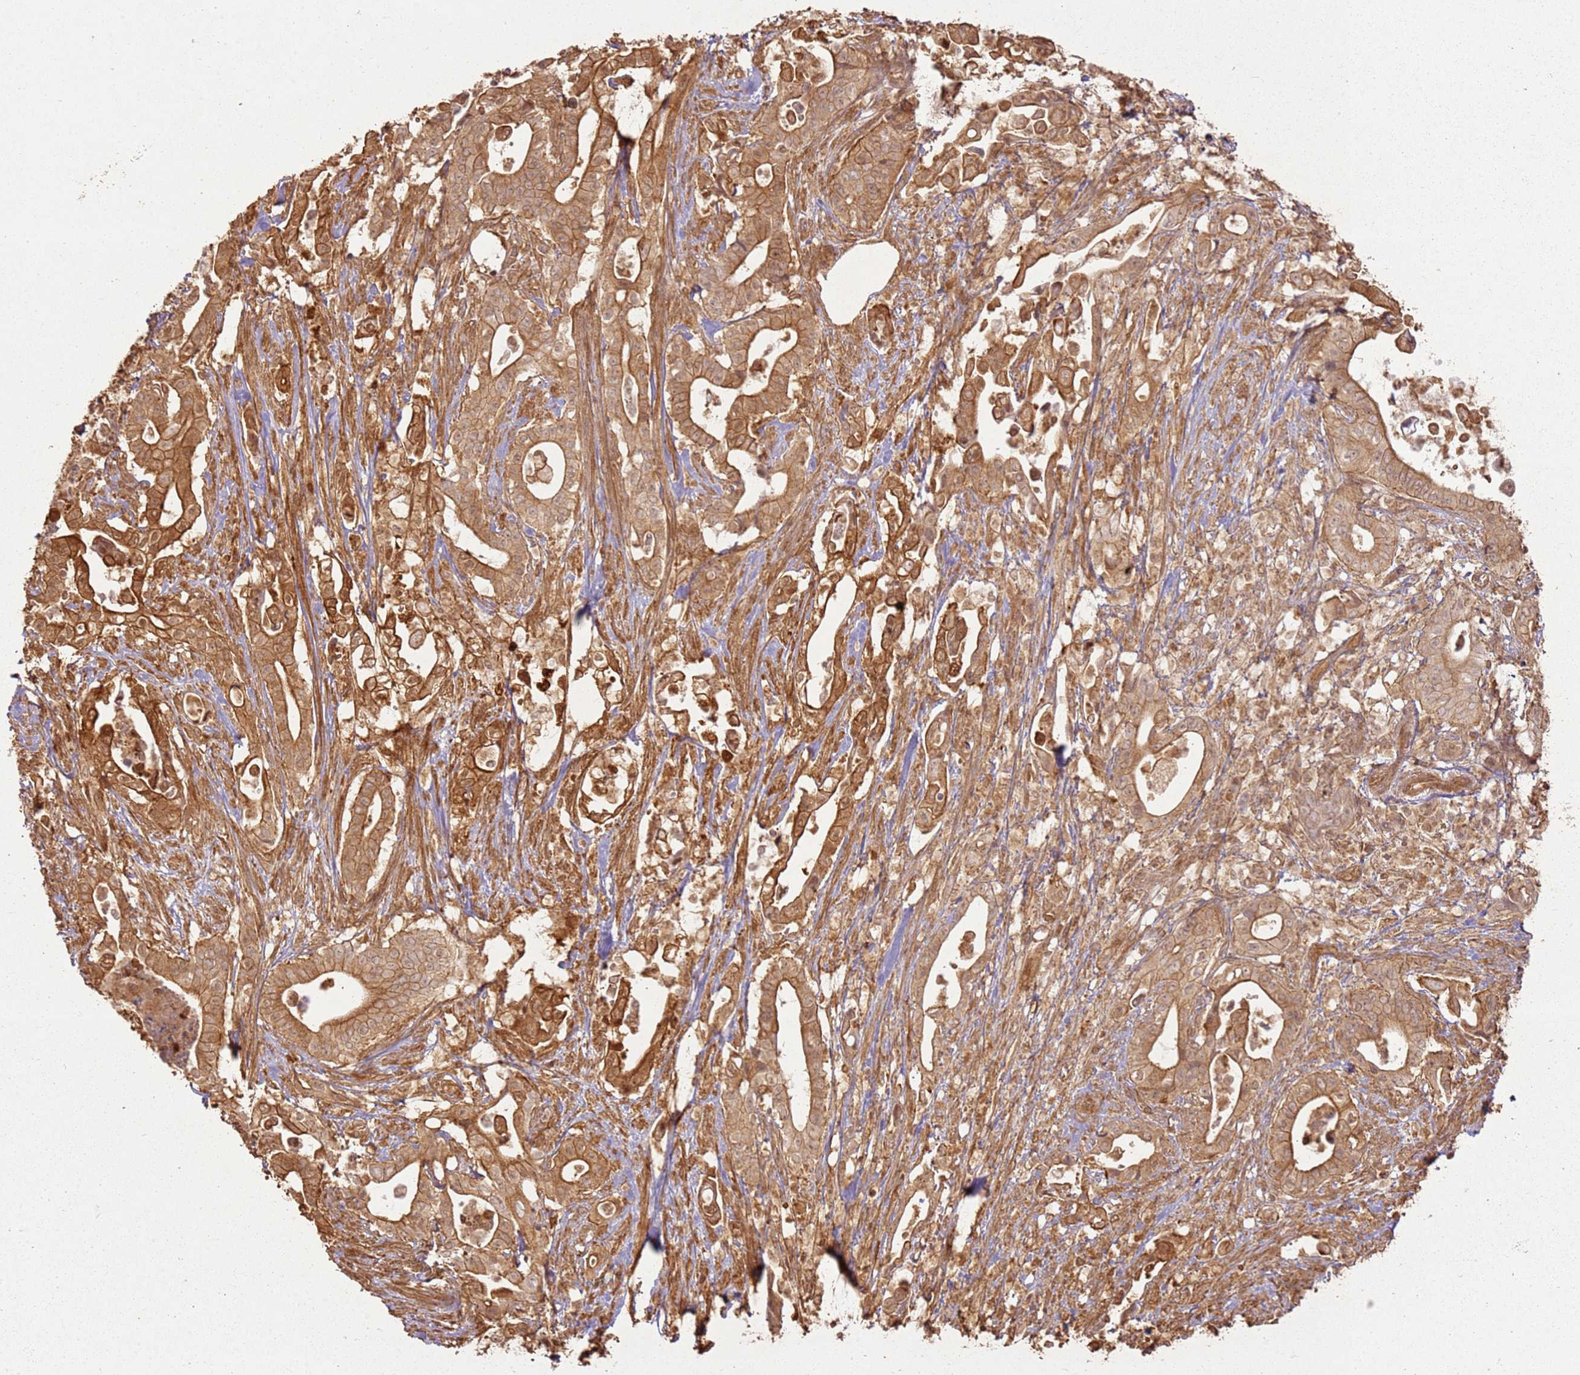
{"staining": {"intensity": "strong", "quantity": ">75%", "location": "cytoplasmic/membranous"}, "tissue": "pancreatic cancer", "cell_type": "Tumor cells", "image_type": "cancer", "snomed": [{"axis": "morphology", "description": "Adenocarcinoma, NOS"}, {"axis": "topography", "description": "Pancreas"}], "caption": "Adenocarcinoma (pancreatic) stained with IHC shows strong cytoplasmic/membranous positivity in approximately >75% of tumor cells. (Stains: DAB in brown, nuclei in blue, Microscopy: brightfield microscopy at high magnification).", "gene": "ZNF776", "patient": {"sex": "female", "age": 77}}